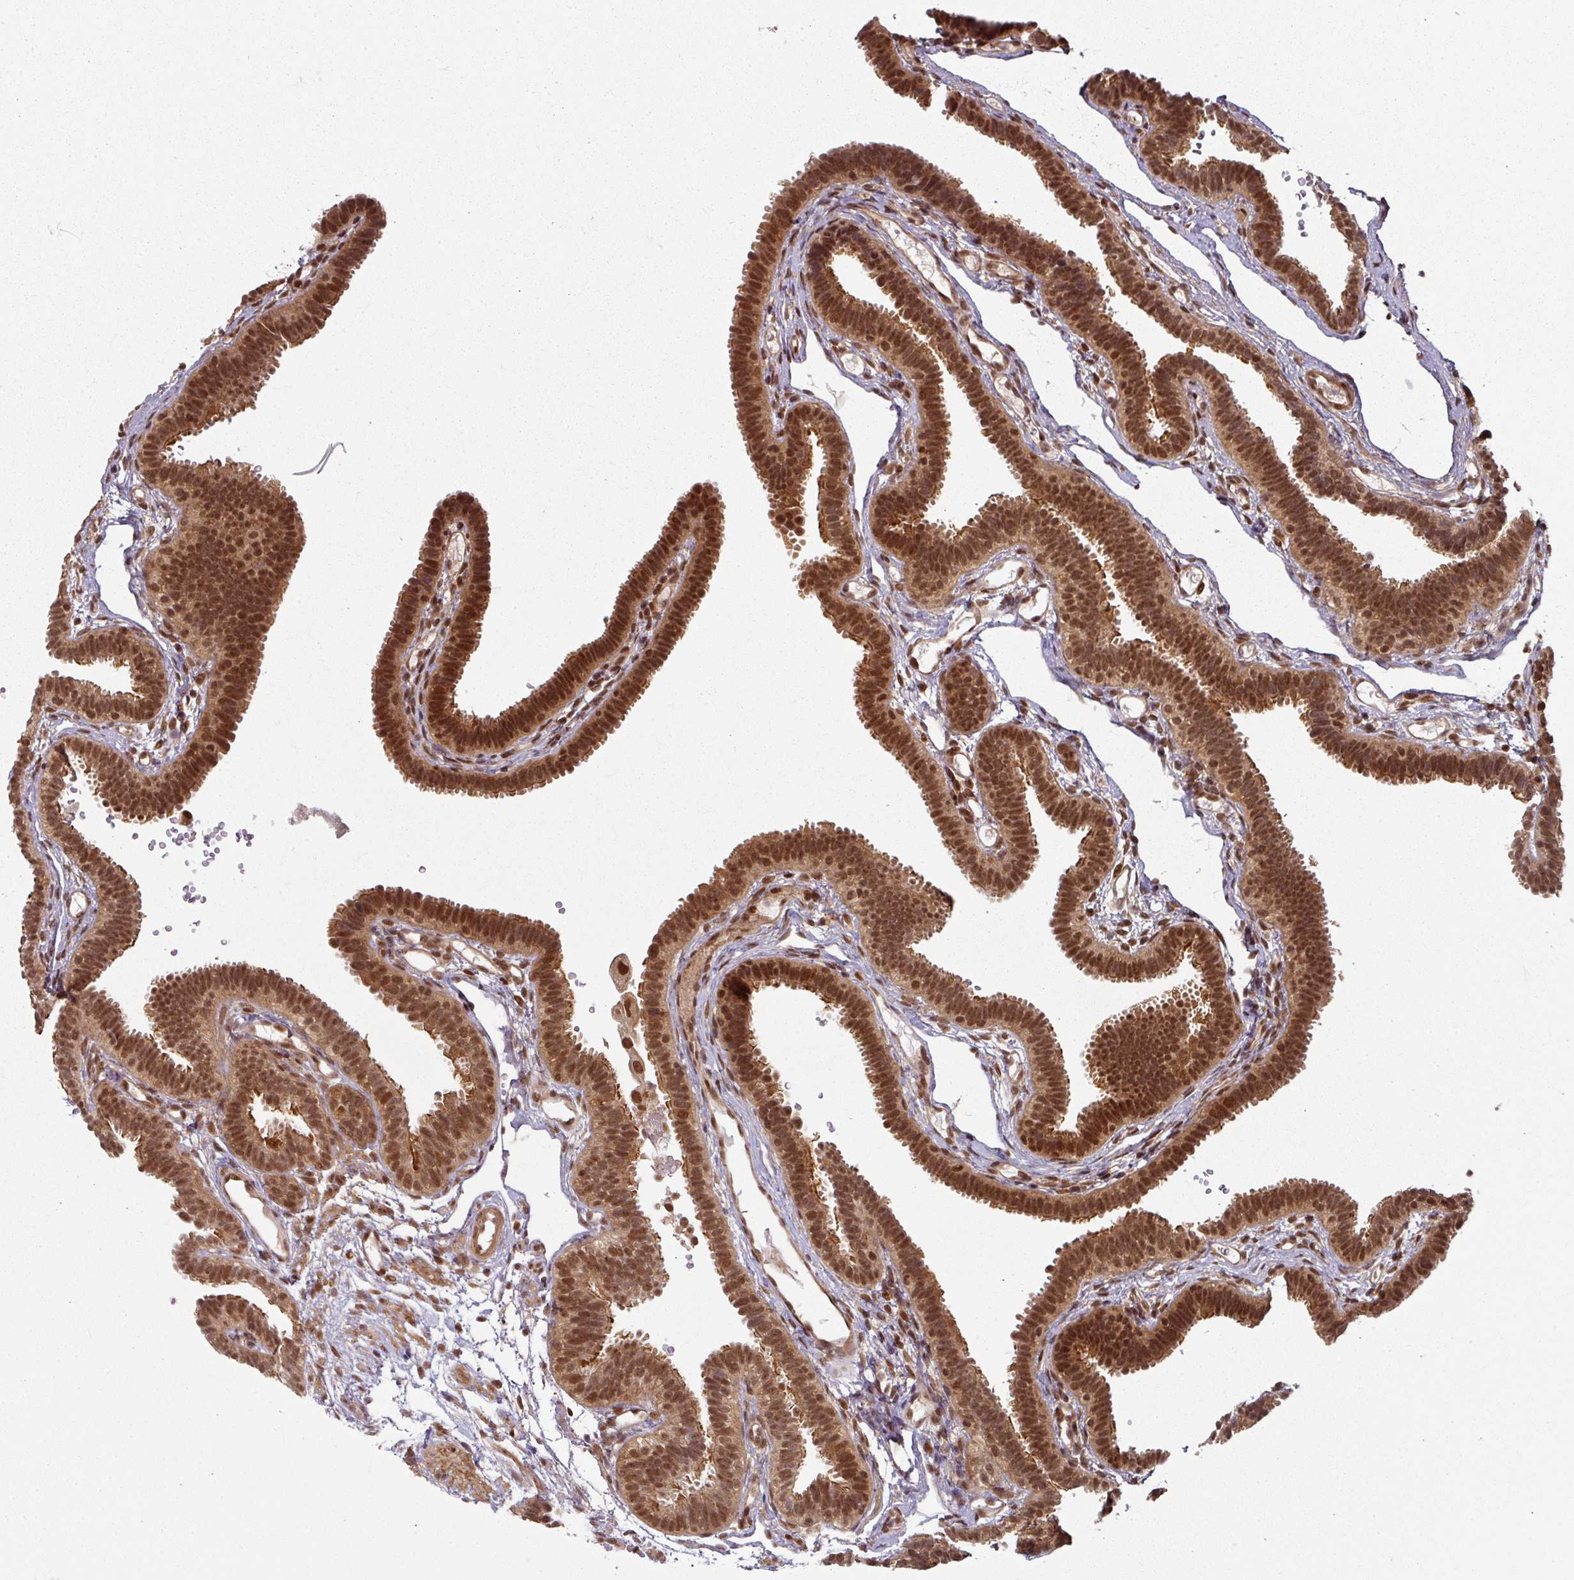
{"staining": {"intensity": "moderate", "quantity": ">75%", "location": "cytoplasmic/membranous,nuclear"}, "tissue": "fallopian tube", "cell_type": "Glandular cells", "image_type": "normal", "snomed": [{"axis": "morphology", "description": "Normal tissue, NOS"}, {"axis": "topography", "description": "Fallopian tube"}], "caption": "A medium amount of moderate cytoplasmic/membranous,nuclear positivity is appreciated in about >75% of glandular cells in normal fallopian tube. (Stains: DAB (3,3'-diaminobenzidine) in brown, nuclei in blue, Microscopy: brightfield microscopy at high magnification).", "gene": "SIK3", "patient": {"sex": "female", "age": 37}}